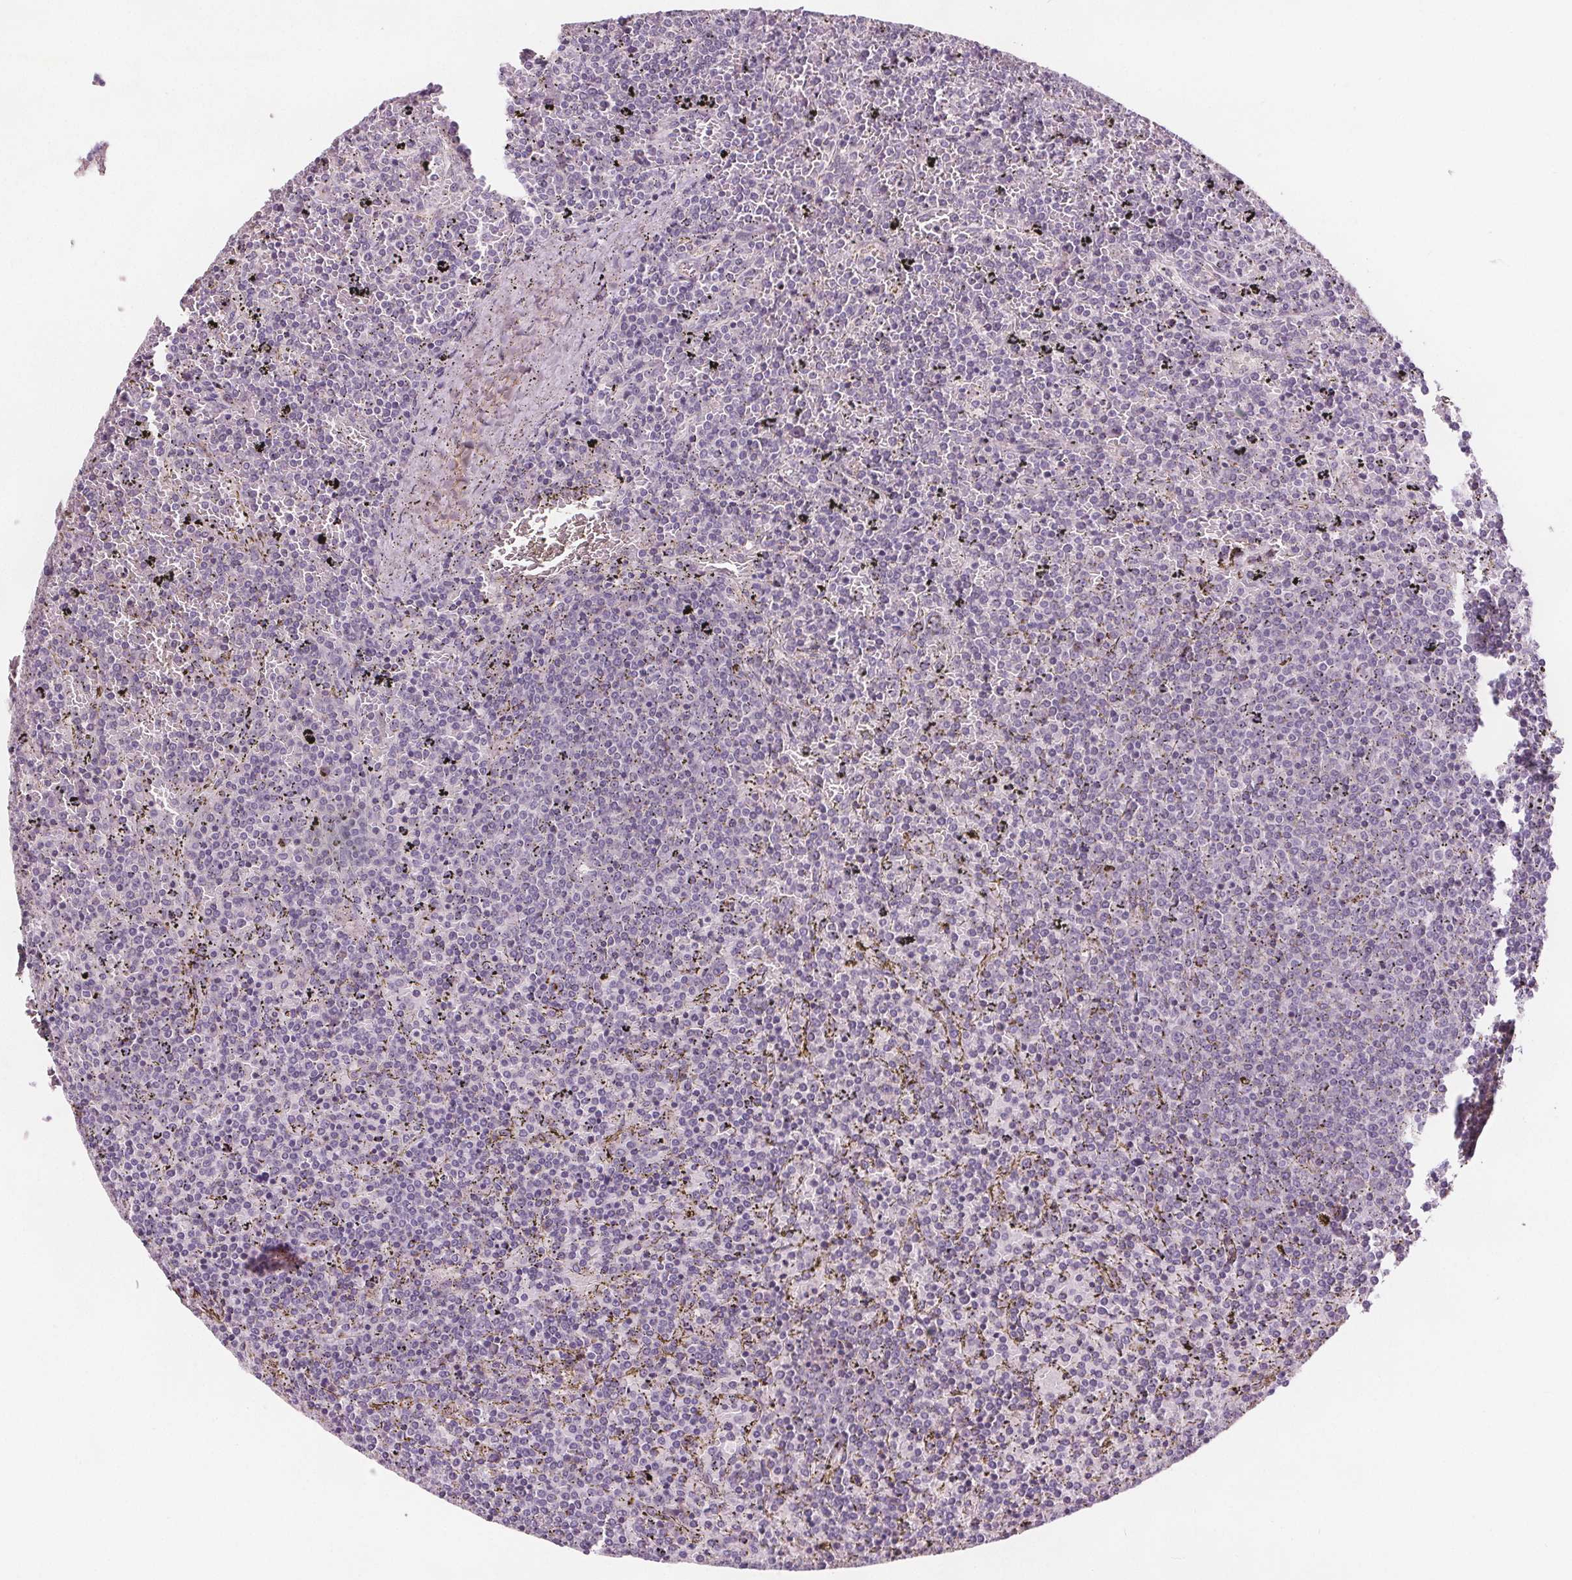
{"staining": {"intensity": "negative", "quantity": "none", "location": "none"}, "tissue": "lymphoma", "cell_type": "Tumor cells", "image_type": "cancer", "snomed": [{"axis": "morphology", "description": "Malignant lymphoma, non-Hodgkin's type, Low grade"}, {"axis": "topography", "description": "Spleen"}], "caption": "IHC photomicrograph of neoplastic tissue: human lymphoma stained with DAB reveals no significant protein staining in tumor cells. The staining is performed using DAB (3,3'-diaminobenzidine) brown chromogen with nuclei counter-stained in using hematoxylin.", "gene": "ATP1A1", "patient": {"sex": "female", "age": 77}}